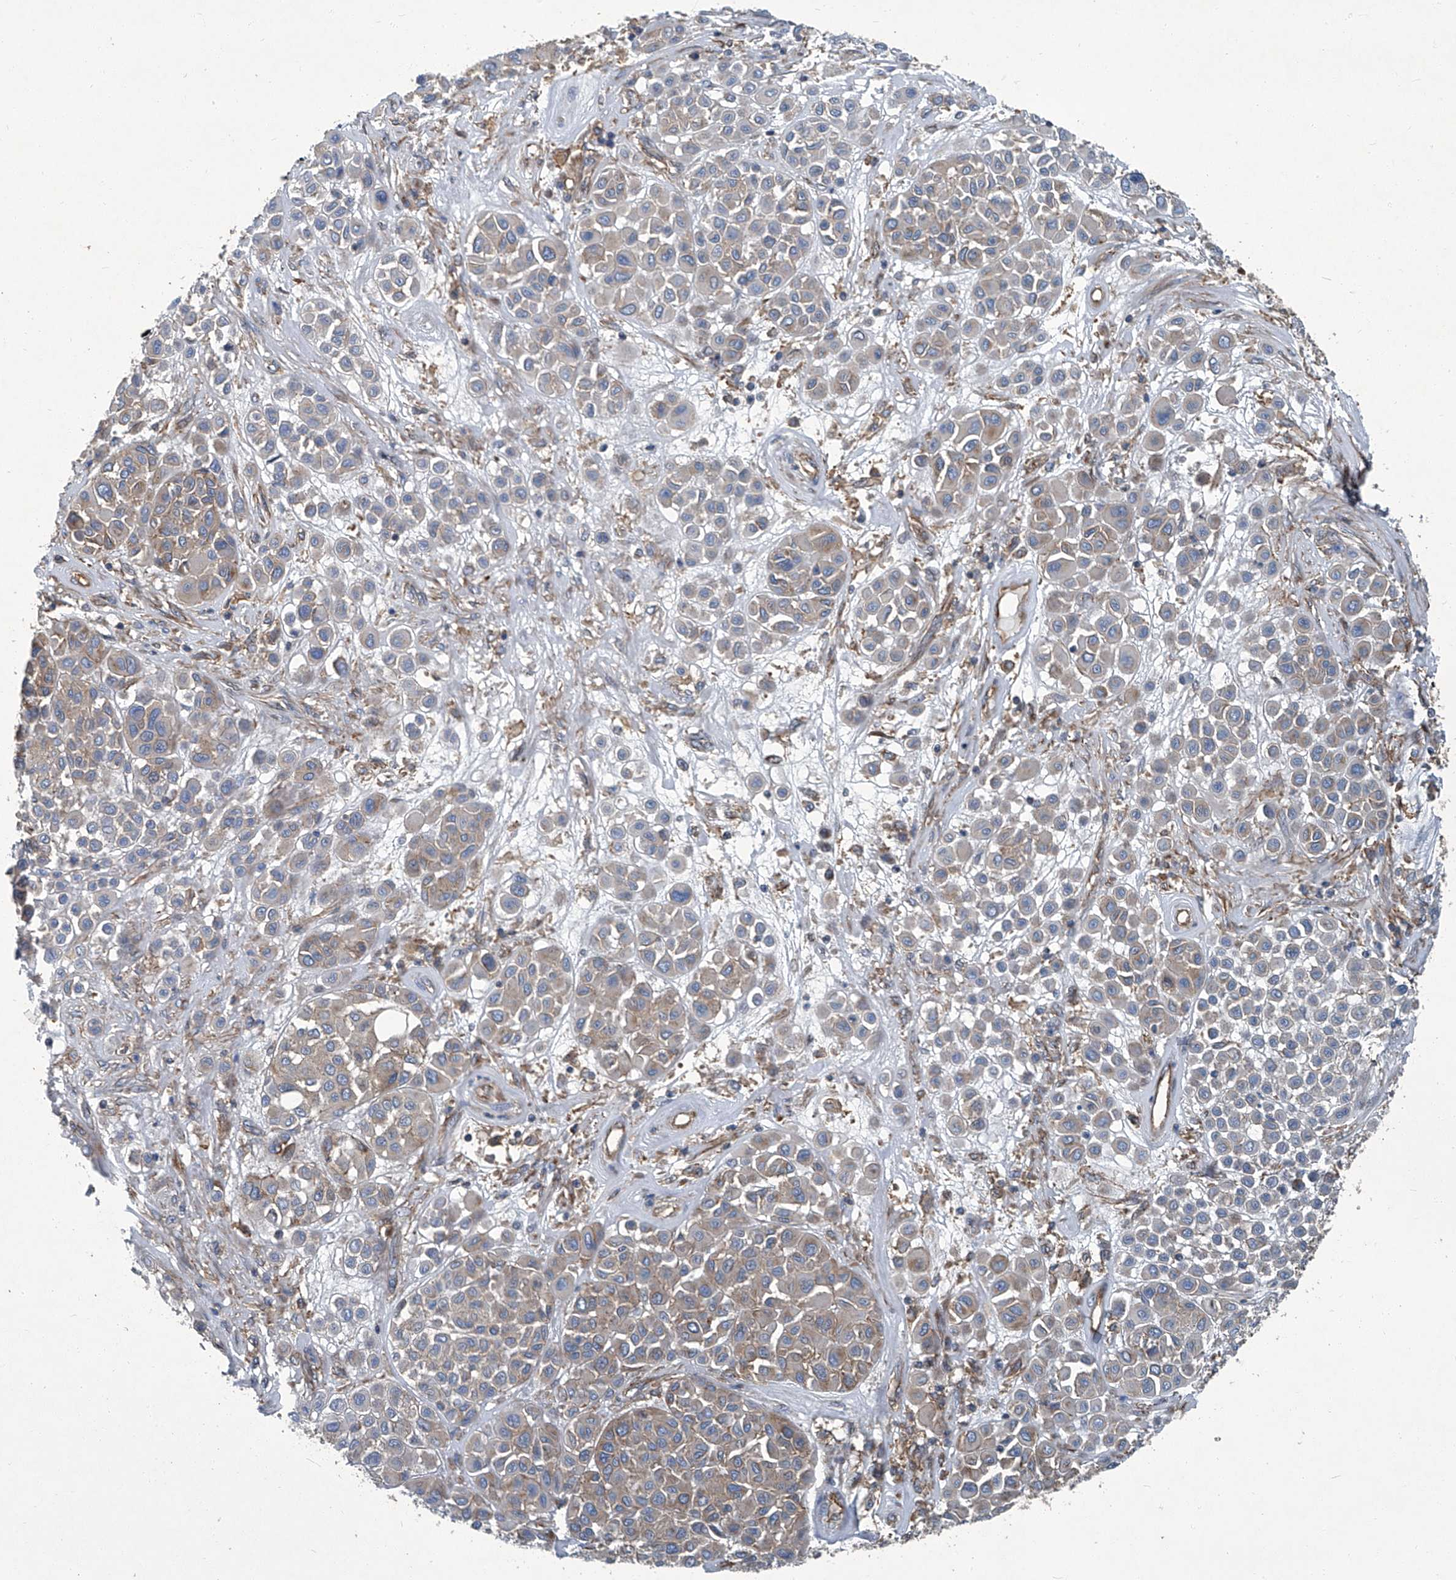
{"staining": {"intensity": "weak", "quantity": "<25%", "location": "cytoplasmic/membranous"}, "tissue": "melanoma", "cell_type": "Tumor cells", "image_type": "cancer", "snomed": [{"axis": "morphology", "description": "Malignant melanoma, Metastatic site"}, {"axis": "topography", "description": "Soft tissue"}], "caption": "A high-resolution image shows IHC staining of malignant melanoma (metastatic site), which exhibits no significant positivity in tumor cells. The staining was performed using DAB to visualize the protein expression in brown, while the nuclei were stained in blue with hematoxylin (Magnification: 20x).", "gene": "PIGH", "patient": {"sex": "male", "age": 41}}